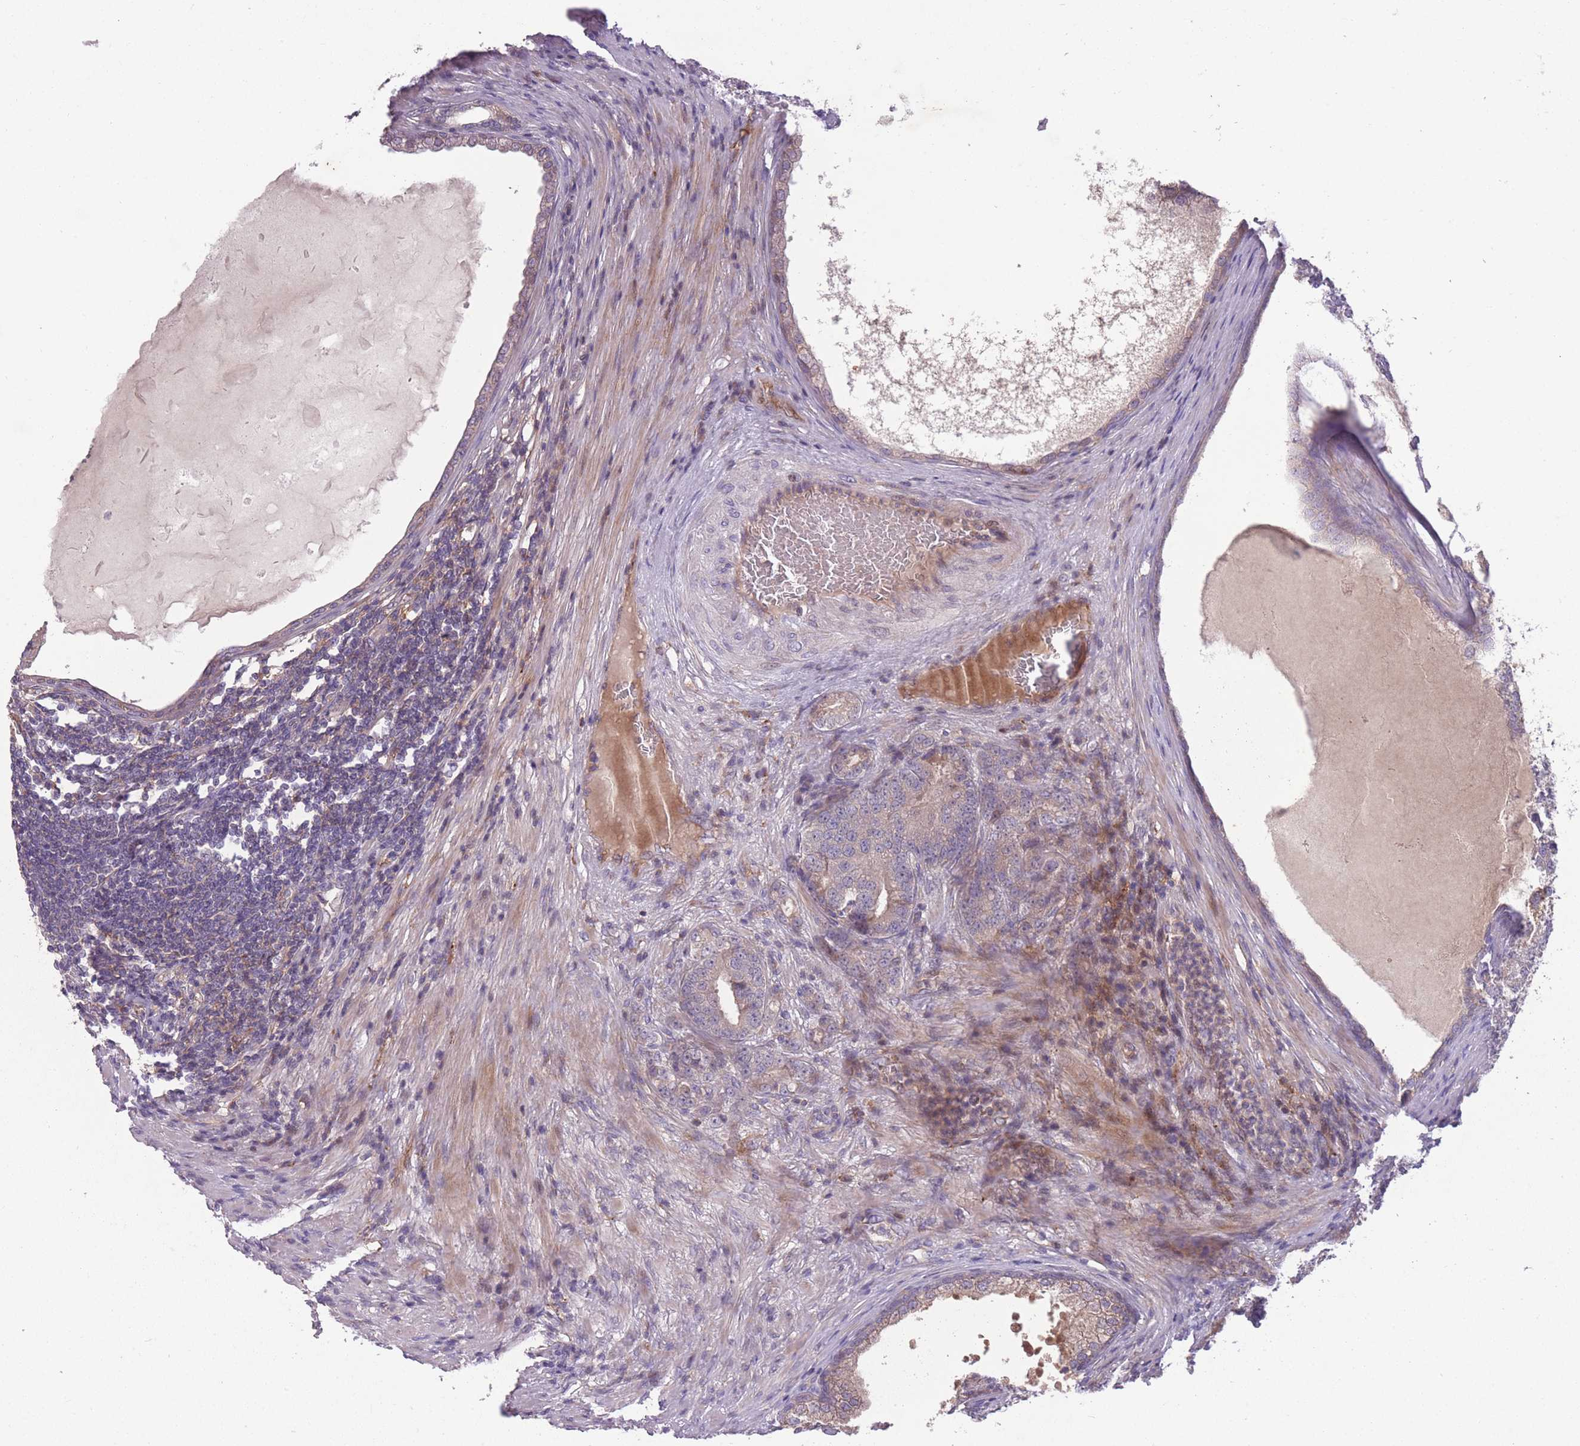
{"staining": {"intensity": "weak", "quantity": "<25%", "location": "cytoplasmic/membranous"}, "tissue": "prostate cancer", "cell_type": "Tumor cells", "image_type": "cancer", "snomed": [{"axis": "morphology", "description": "Adenocarcinoma, High grade"}, {"axis": "topography", "description": "Prostate"}], "caption": "Immunohistochemistry (IHC) histopathology image of human prostate cancer (high-grade adenocarcinoma) stained for a protein (brown), which exhibits no staining in tumor cells. Brightfield microscopy of IHC stained with DAB (3,3'-diaminobenzidine) (brown) and hematoxylin (blue), captured at high magnification.", "gene": "OR2V2", "patient": {"sex": "male", "age": 69}}